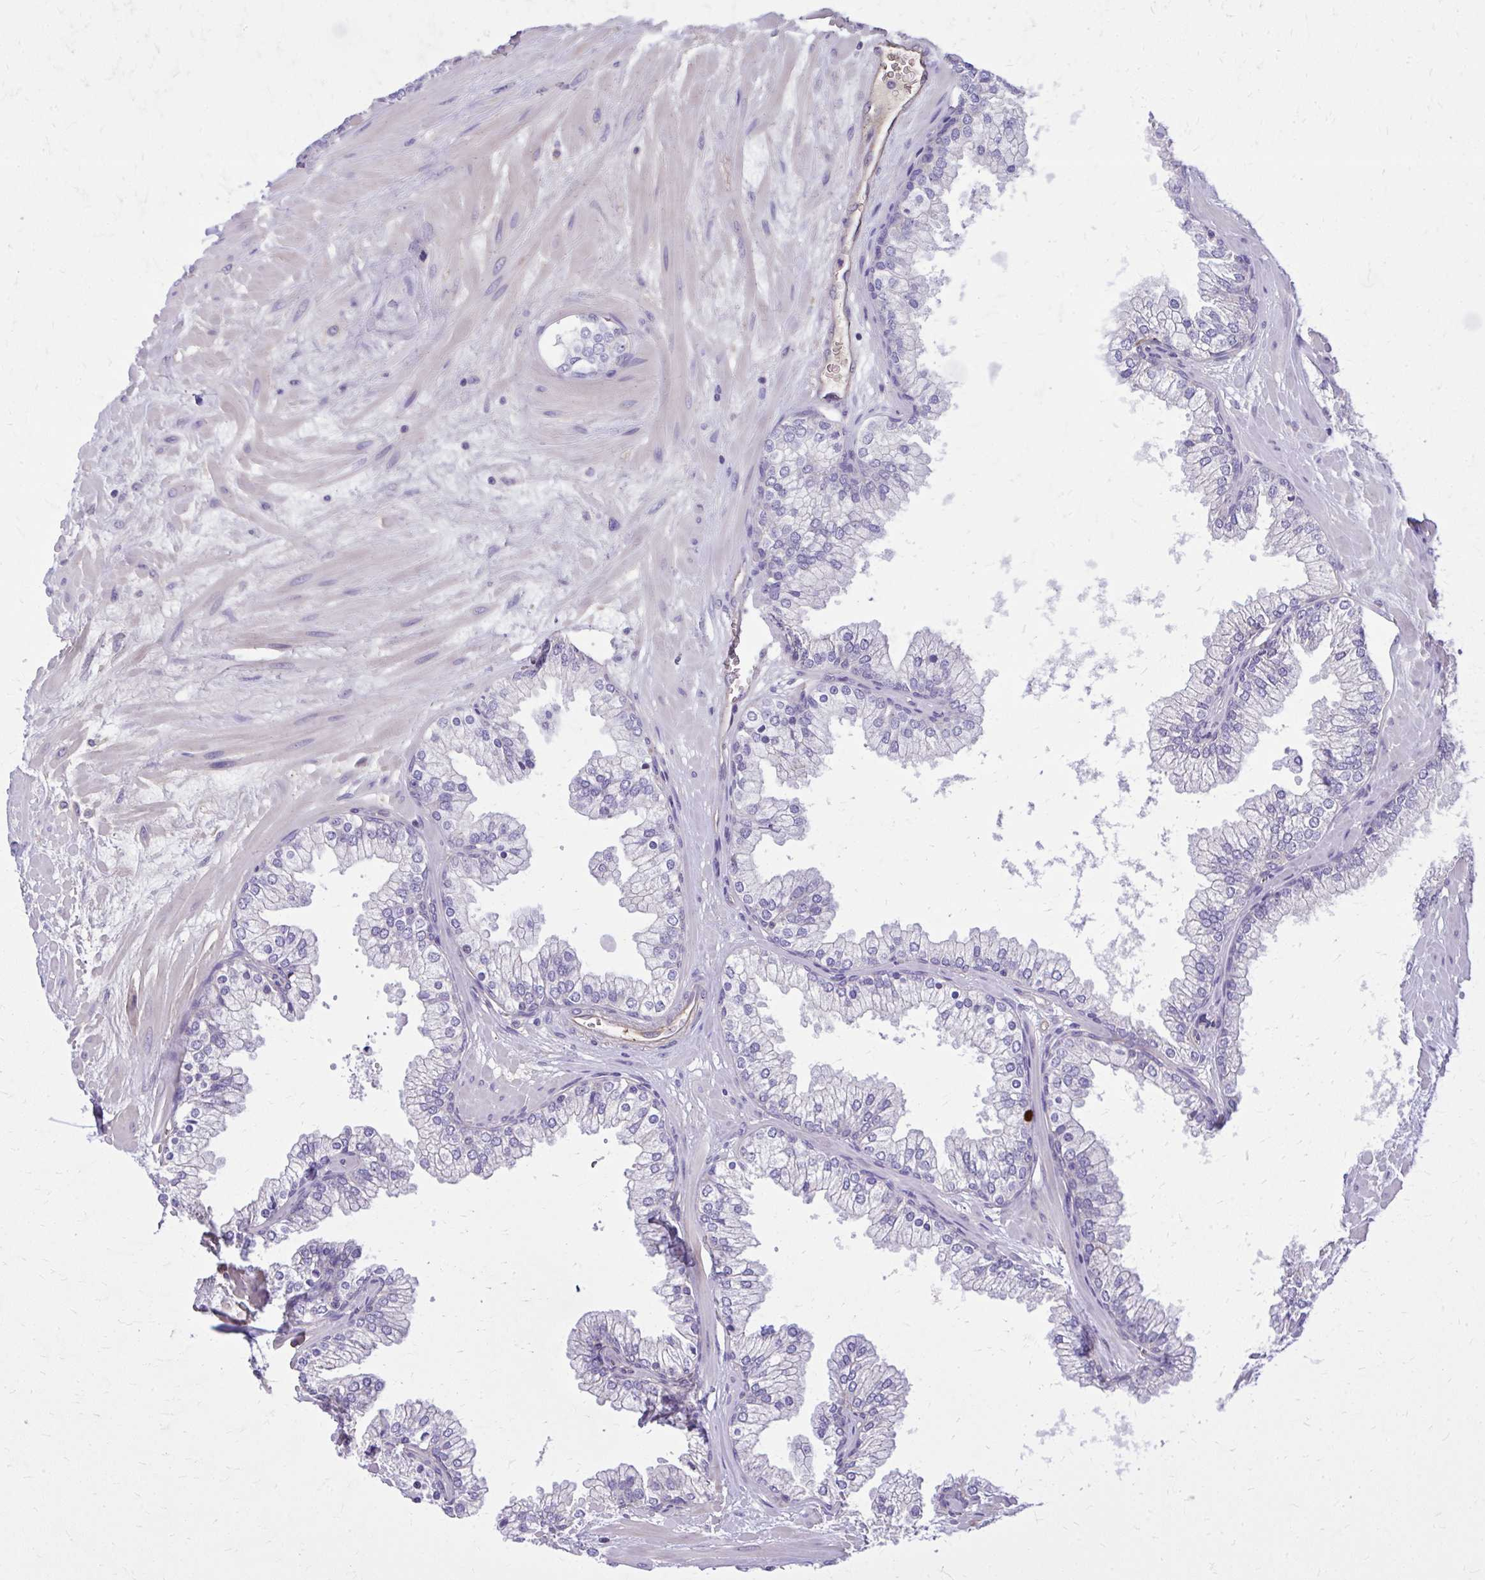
{"staining": {"intensity": "negative", "quantity": "none", "location": "none"}, "tissue": "prostate", "cell_type": "Glandular cells", "image_type": "normal", "snomed": [{"axis": "morphology", "description": "Normal tissue, NOS"}, {"axis": "topography", "description": "Prostate"}, {"axis": "topography", "description": "Peripheral nerve tissue"}], "caption": "Protein analysis of normal prostate reveals no significant expression in glandular cells. The staining is performed using DAB brown chromogen with nuclei counter-stained in using hematoxylin.", "gene": "RUNDC3B", "patient": {"sex": "male", "age": 61}}